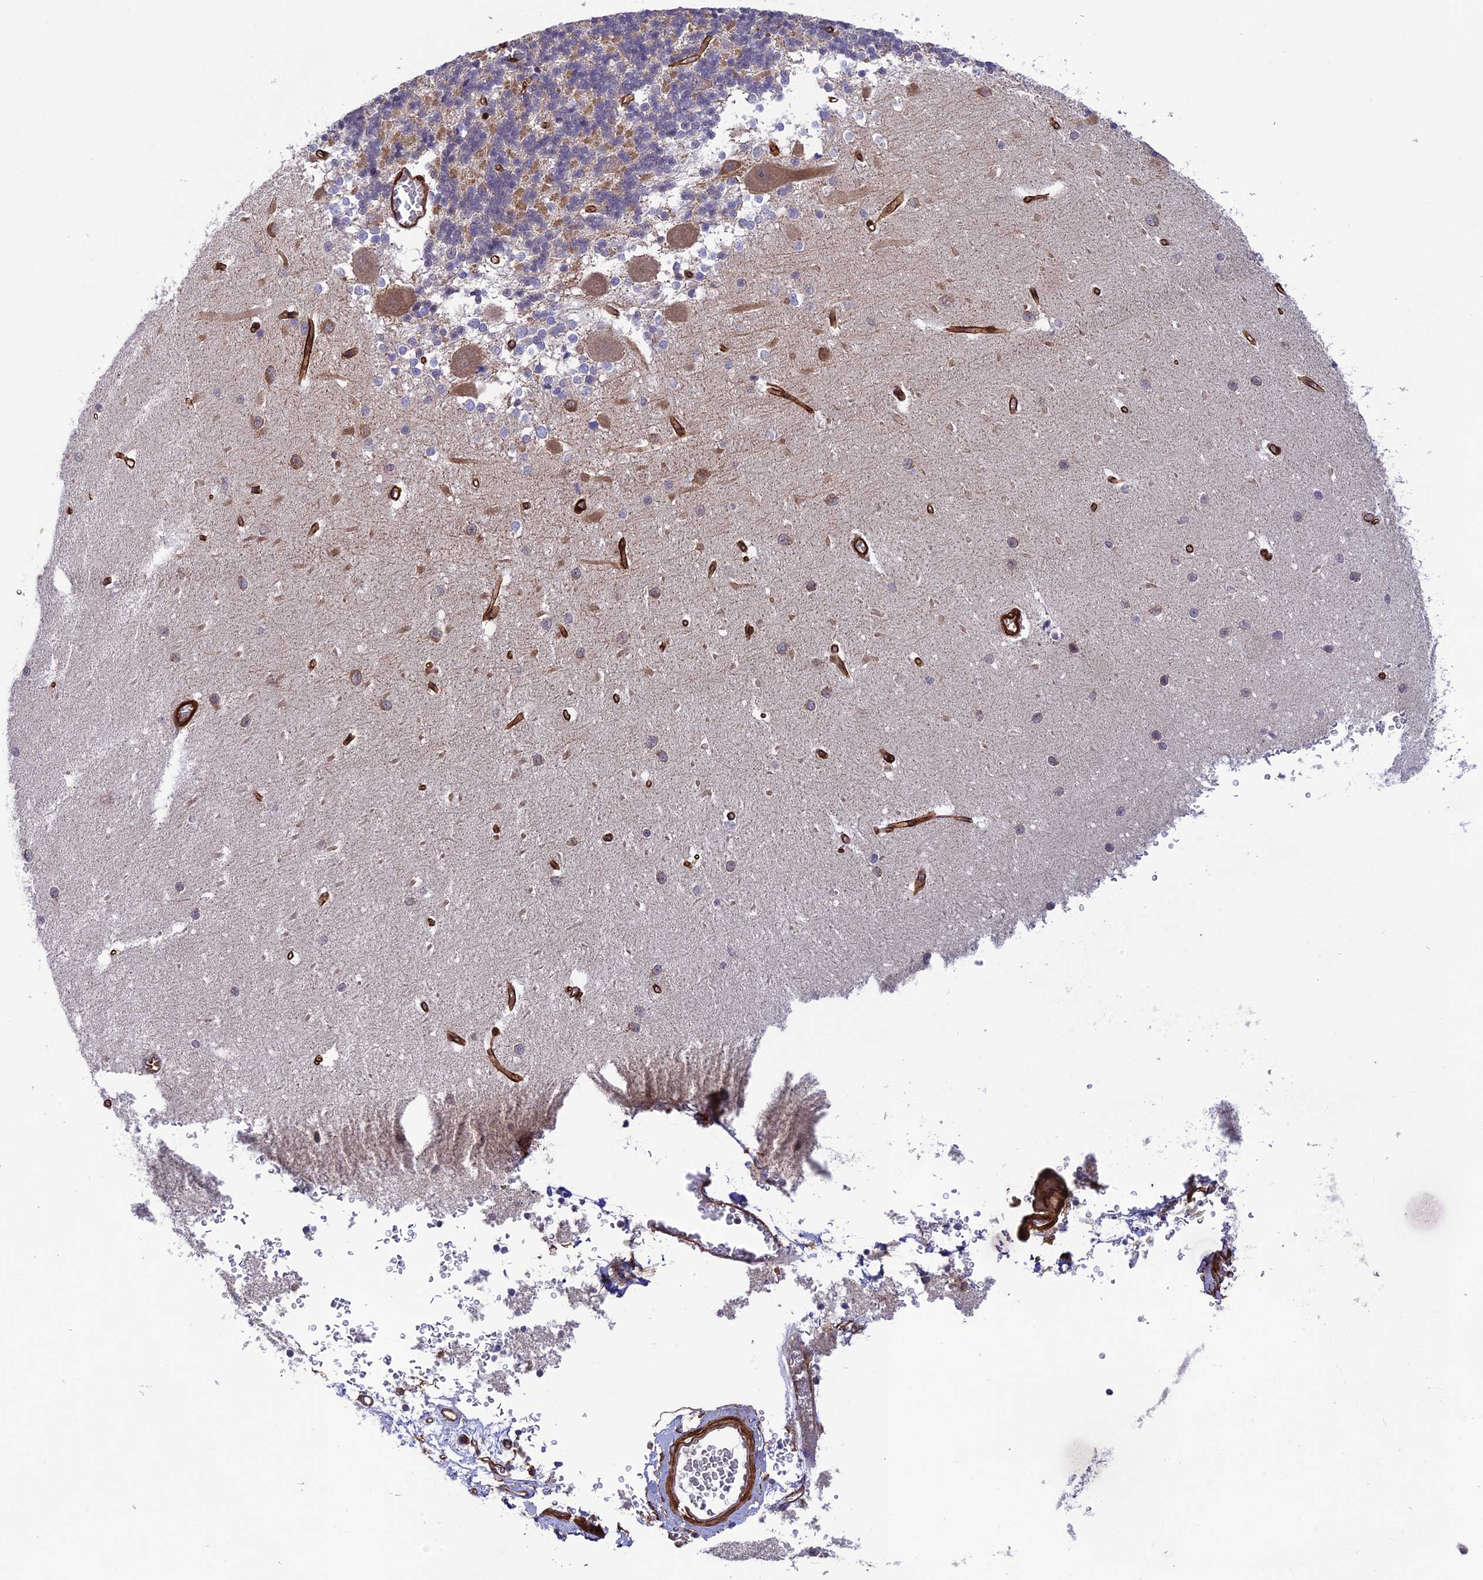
{"staining": {"intensity": "moderate", "quantity": "25%-75%", "location": "cytoplasmic/membranous"}, "tissue": "cerebellum", "cell_type": "Cells in granular layer", "image_type": "normal", "snomed": [{"axis": "morphology", "description": "Normal tissue, NOS"}, {"axis": "topography", "description": "Cerebellum"}], "caption": "IHC micrograph of normal cerebellum stained for a protein (brown), which shows medium levels of moderate cytoplasmic/membranous staining in approximately 25%-75% of cells in granular layer.", "gene": "TNS1", "patient": {"sex": "male", "age": 37}}